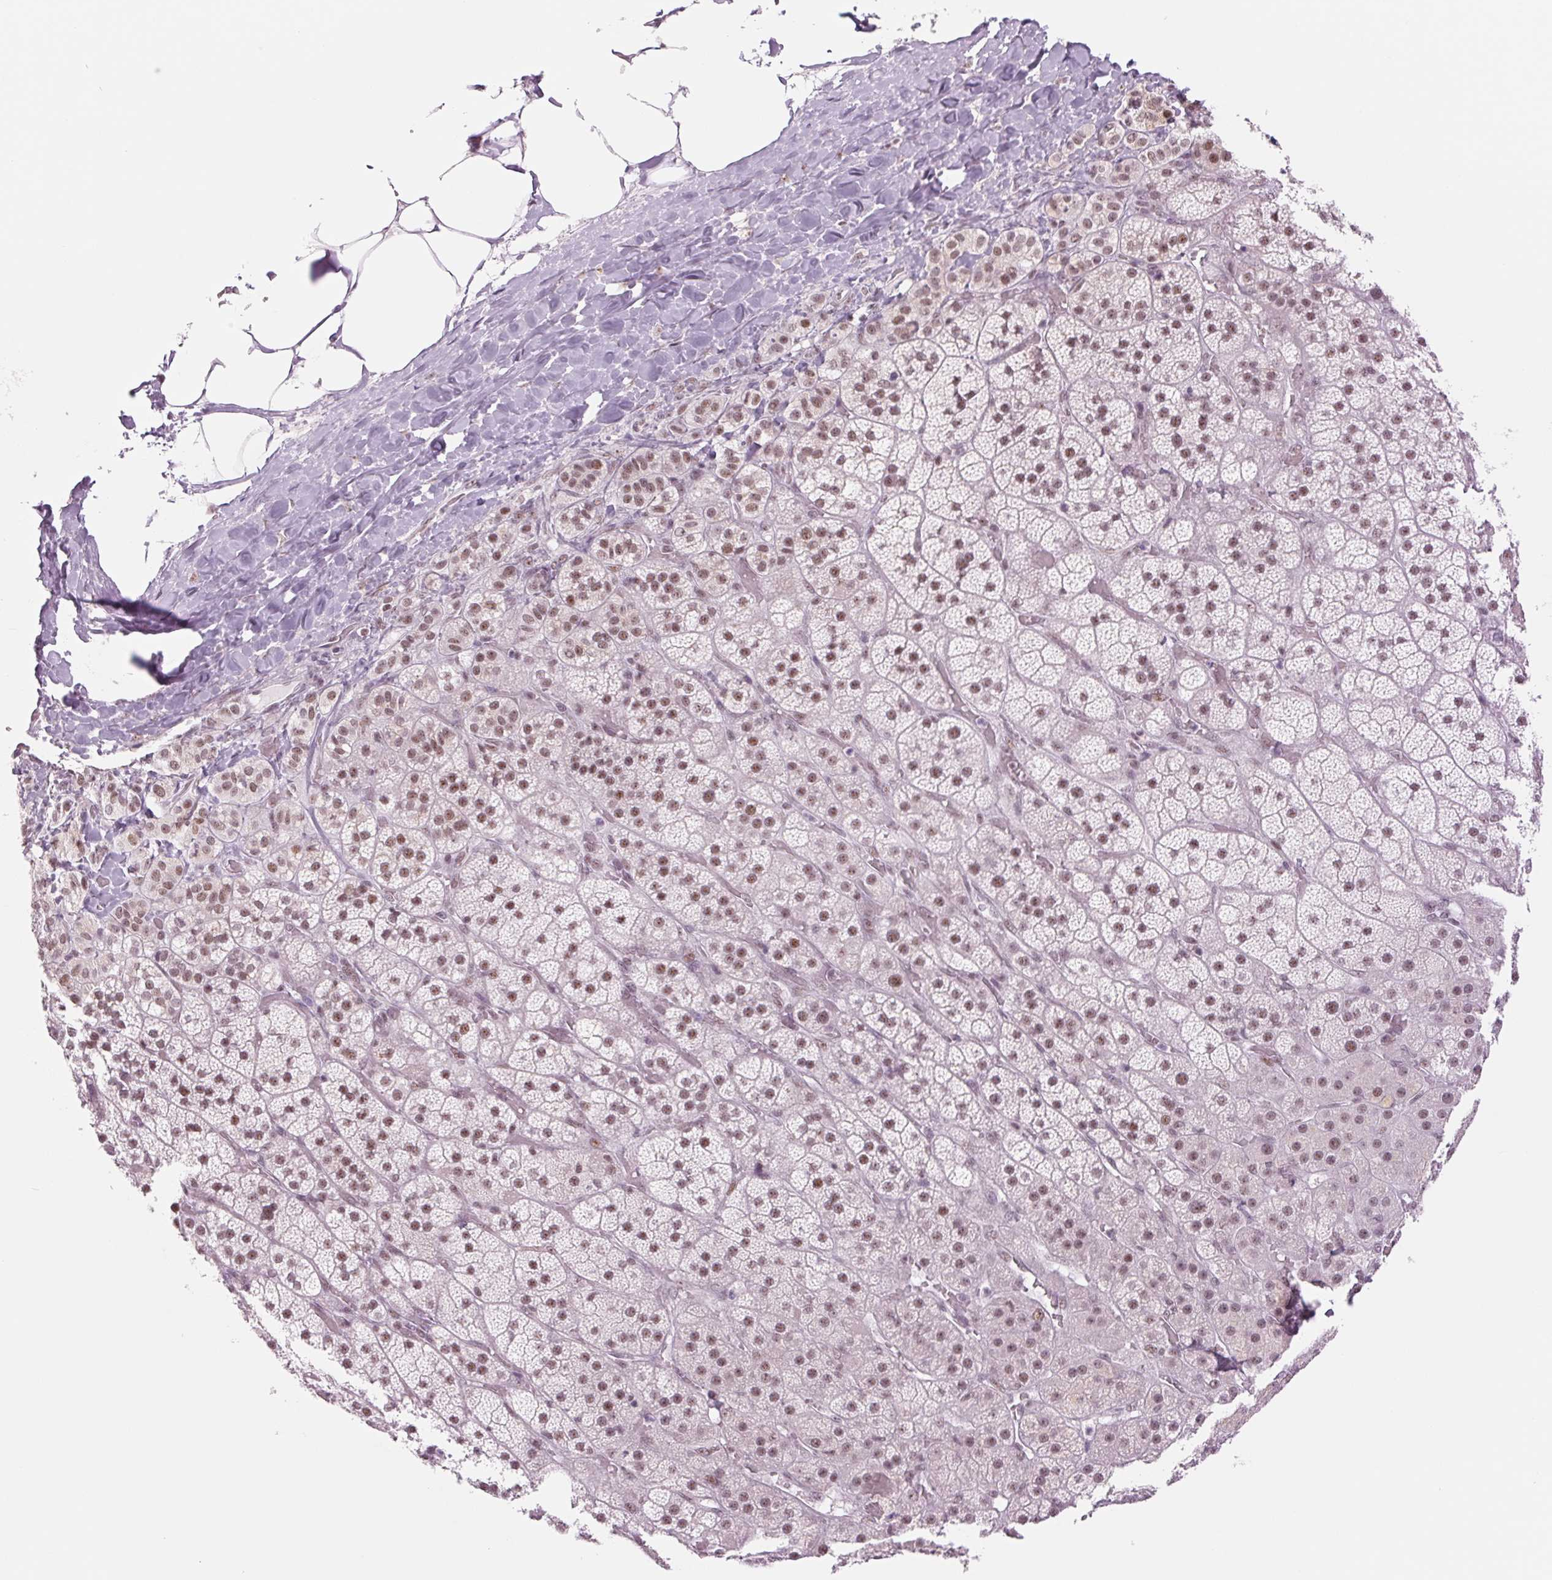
{"staining": {"intensity": "moderate", "quantity": "25%-75%", "location": "nuclear"}, "tissue": "adrenal gland", "cell_type": "Glandular cells", "image_type": "normal", "snomed": [{"axis": "morphology", "description": "Normal tissue, NOS"}, {"axis": "topography", "description": "Adrenal gland"}], "caption": "Adrenal gland stained with a protein marker exhibits moderate staining in glandular cells.", "gene": "ZC3H14", "patient": {"sex": "male", "age": 57}}